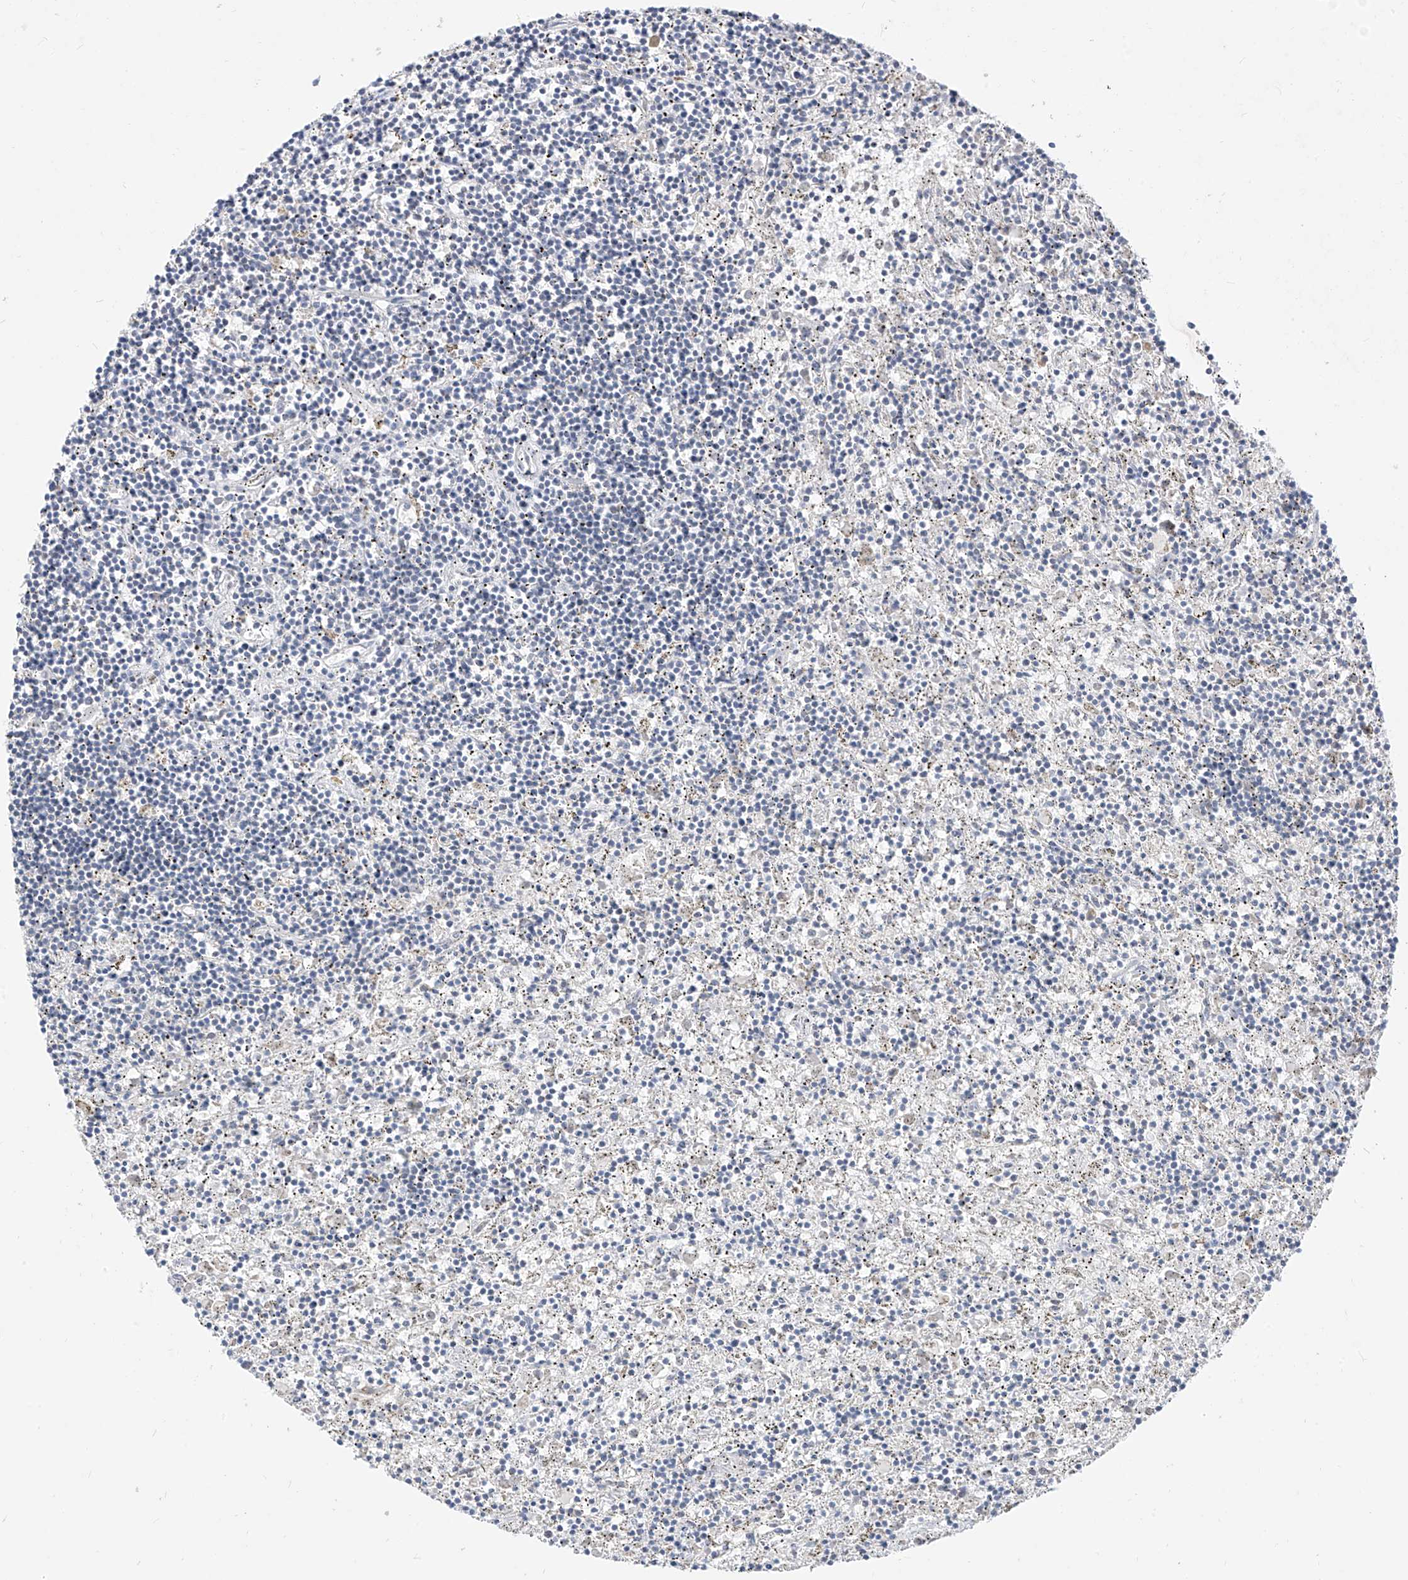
{"staining": {"intensity": "negative", "quantity": "none", "location": "none"}, "tissue": "lymphoma", "cell_type": "Tumor cells", "image_type": "cancer", "snomed": [{"axis": "morphology", "description": "Malignant lymphoma, non-Hodgkin's type, Low grade"}, {"axis": "topography", "description": "Spleen"}], "caption": "An immunohistochemistry (IHC) micrograph of low-grade malignant lymphoma, non-Hodgkin's type is shown. There is no staining in tumor cells of low-grade malignant lymphoma, non-Hodgkin's type.", "gene": "RASA2", "patient": {"sex": "male", "age": 76}}